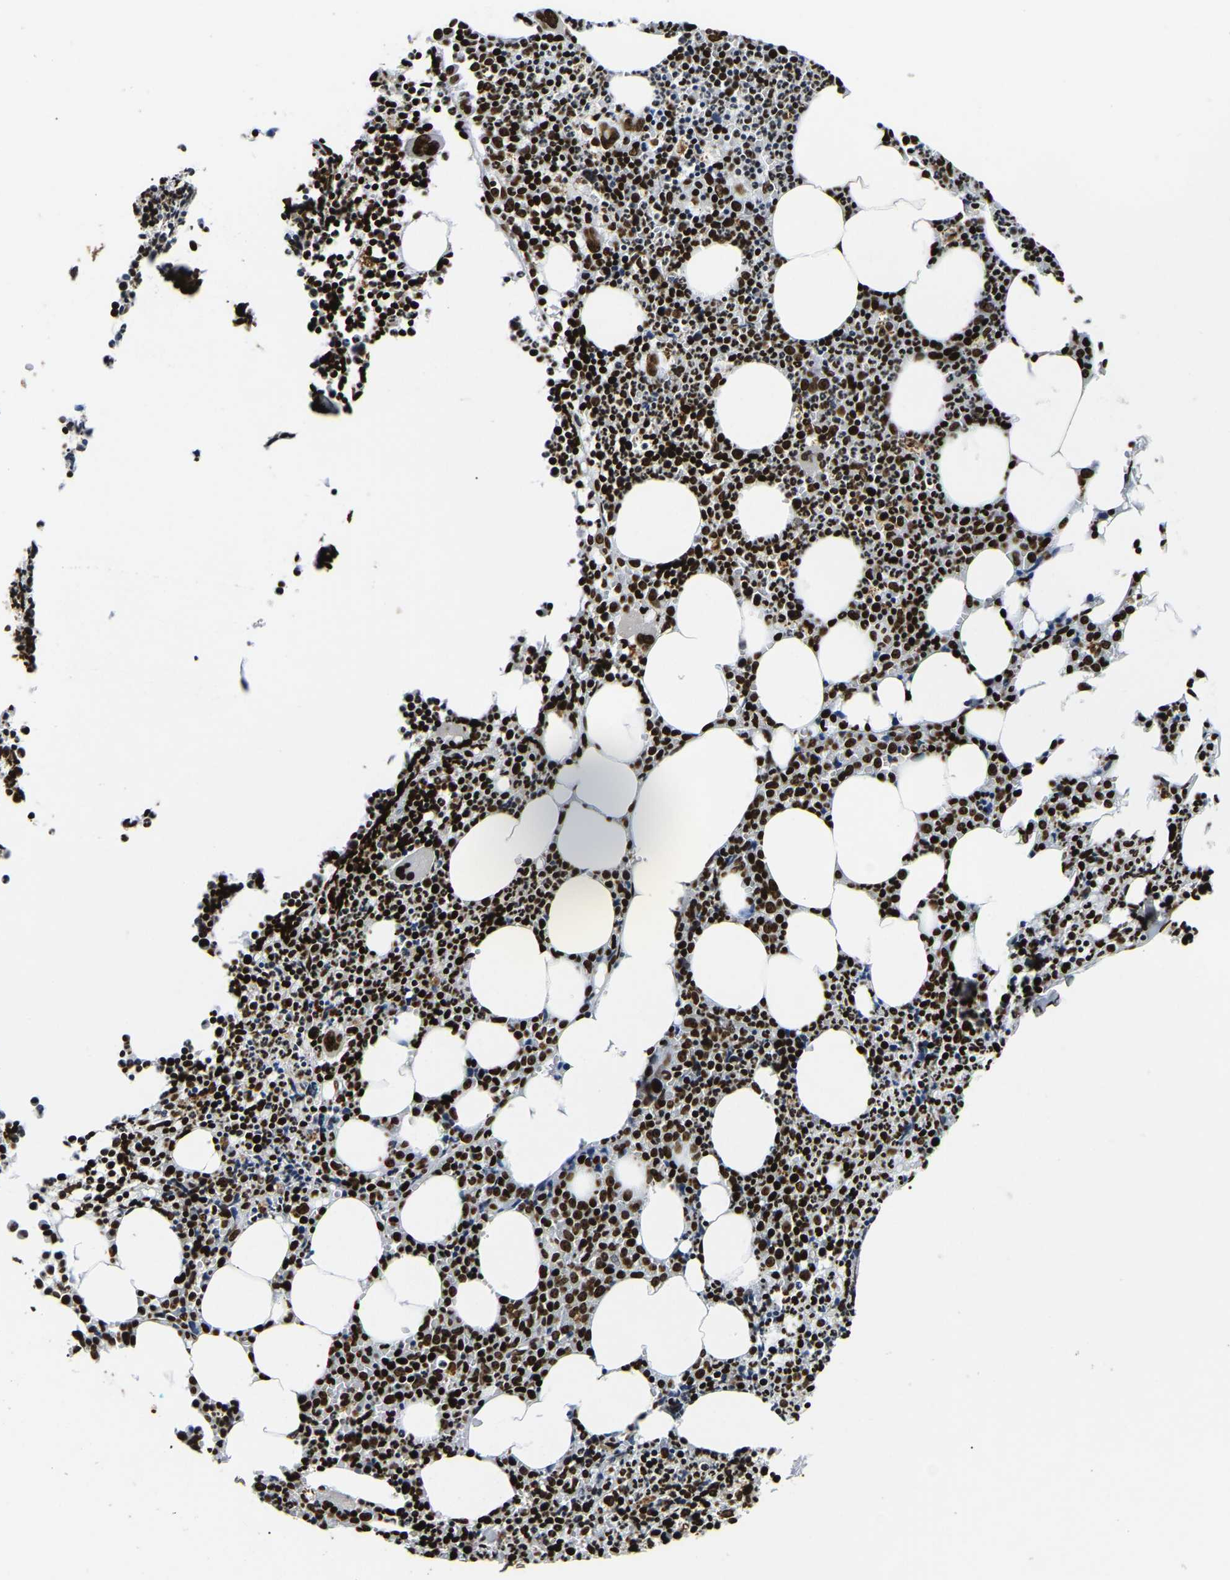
{"staining": {"intensity": "strong", "quantity": ">75%", "location": "nuclear"}, "tissue": "bone marrow", "cell_type": "Hematopoietic cells", "image_type": "normal", "snomed": [{"axis": "morphology", "description": "Normal tissue, NOS"}, {"axis": "morphology", "description": "Inflammation, NOS"}, {"axis": "topography", "description": "Bone marrow"}], "caption": "About >75% of hematopoietic cells in benign human bone marrow demonstrate strong nuclear protein staining as visualized by brown immunohistochemical staining.", "gene": "LRRC61", "patient": {"sex": "female", "age": 53}}